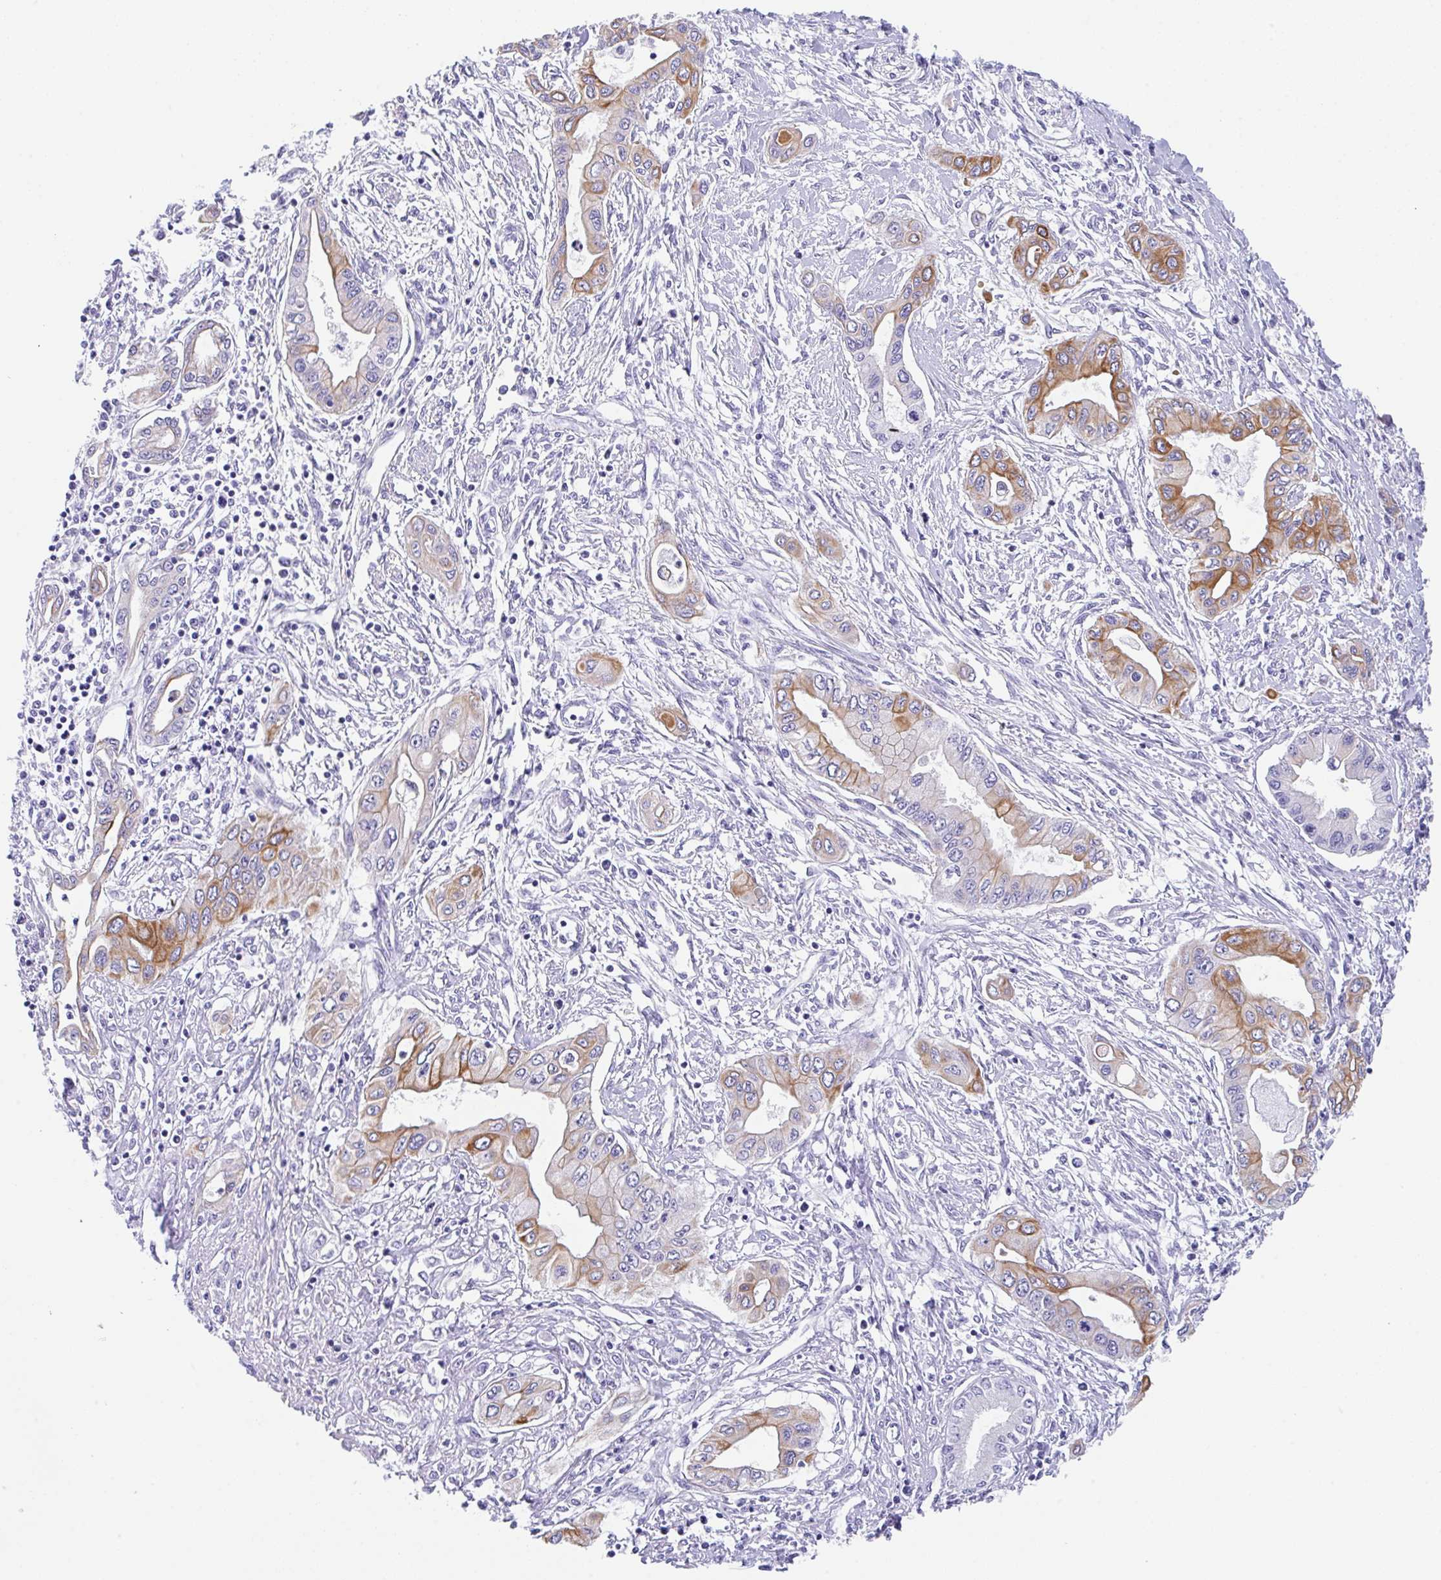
{"staining": {"intensity": "strong", "quantity": "<25%", "location": "cytoplasmic/membranous"}, "tissue": "pancreatic cancer", "cell_type": "Tumor cells", "image_type": "cancer", "snomed": [{"axis": "morphology", "description": "Adenocarcinoma, NOS"}, {"axis": "topography", "description": "Pancreas"}], "caption": "A histopathology image of pancreatic cancer (adenocarcinoma) stained for a protein shows strong cytoplasmic/membranous brown staining in tumor cells.", "gene": "TRAF4", "patient": {"sex": "female", "age": 62}}